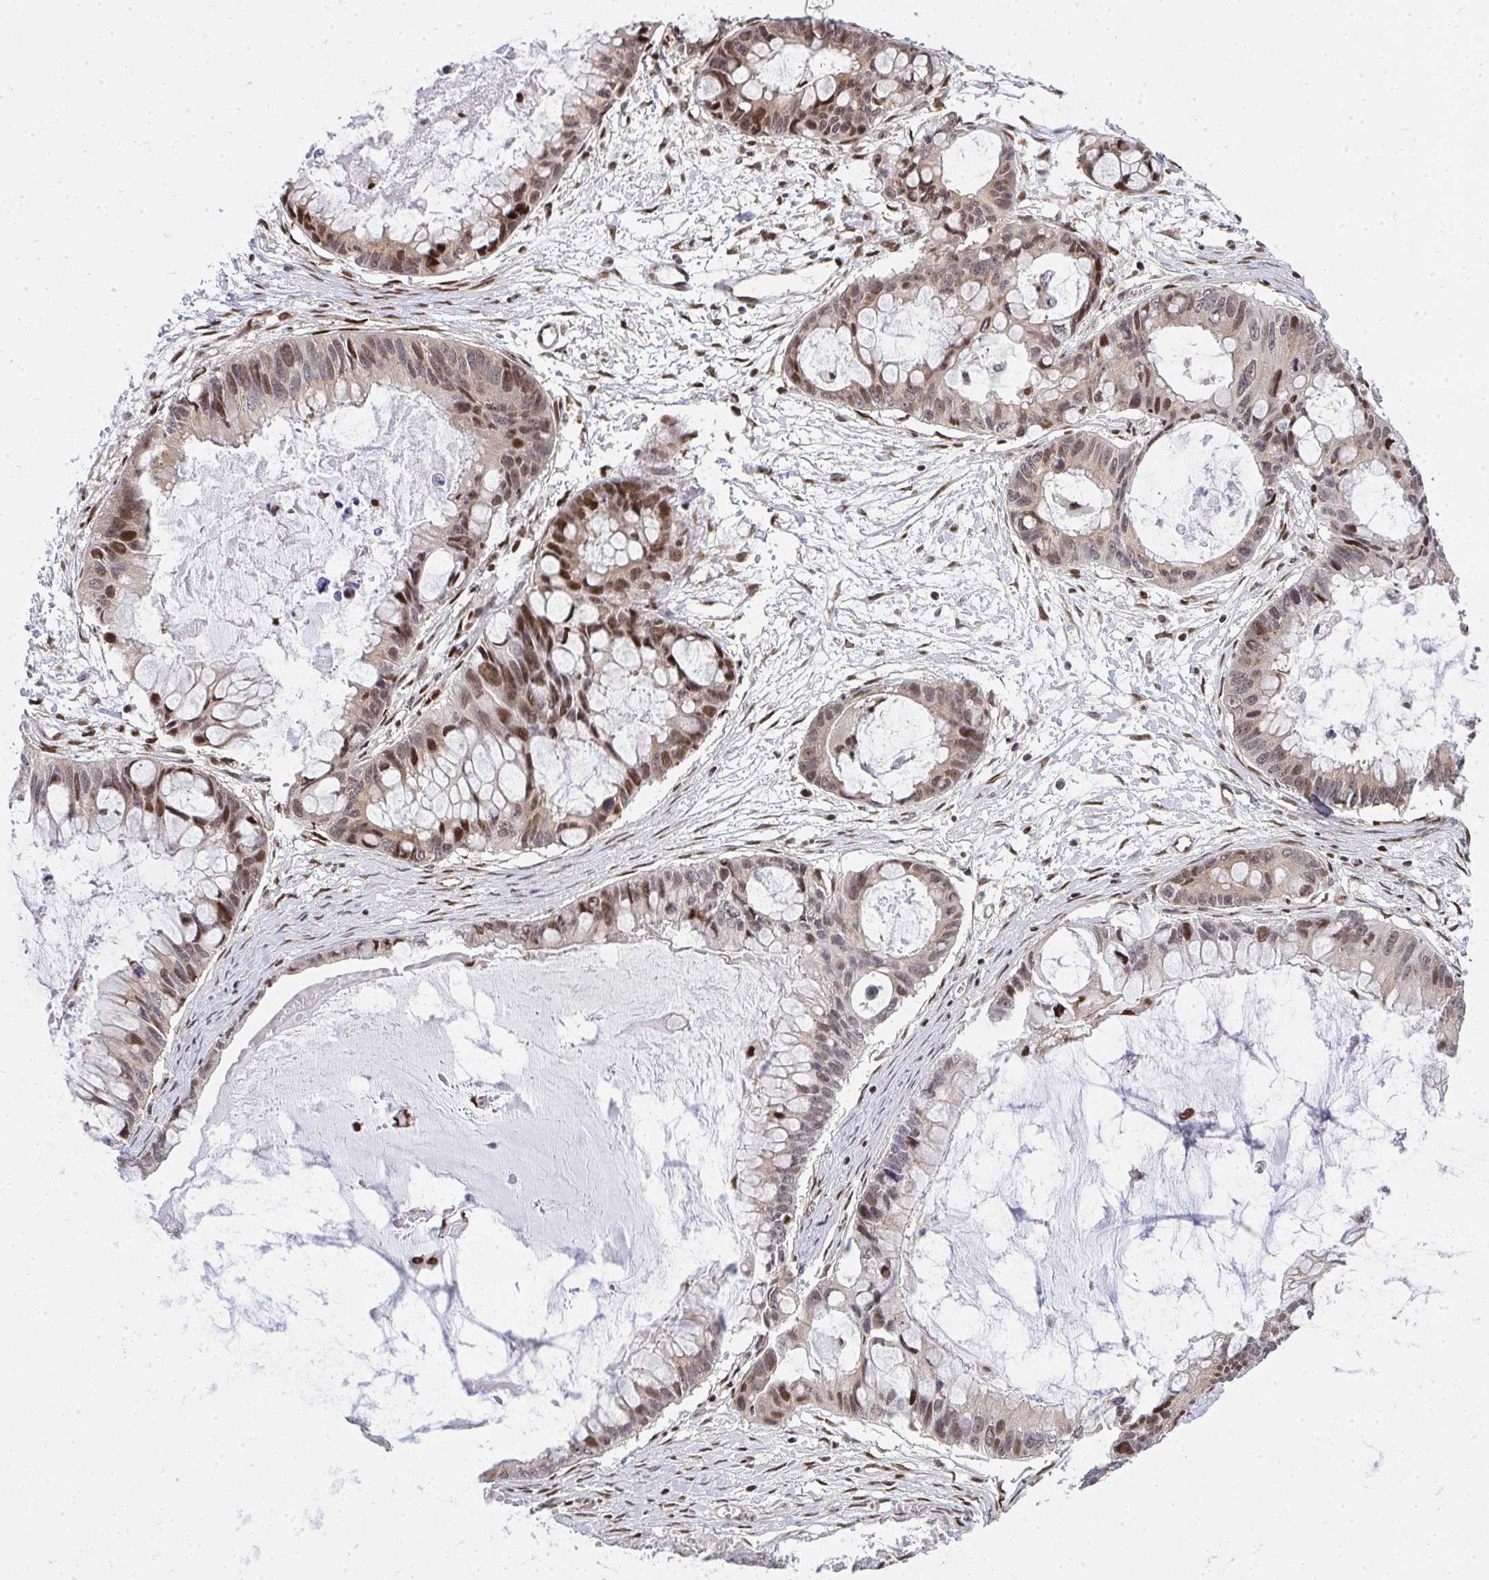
{"staining": {"intensity": "moderate", "quantity": "25%-75%", "location": "cytoplasmic/membranous,nuclear"}, "tissue": "ovarian cancer", "cell_type": "Tumor cells", "image_type": "cancer", "snomed": [{"axis": "morphology", "description": "Cystadenocarcinoma, mucinous, NOS"}, {"axis": "topography", "description": "Ovary"}], "caption": "About 25%-75% of tumor cells in human ovarian cancer show moderate cytoplasmic/membranous and nuclear protein expression as visualized by brown immunohistochemical staining.", "gene": "PIGY", "patient": {"sex": "female", "age": 63}}